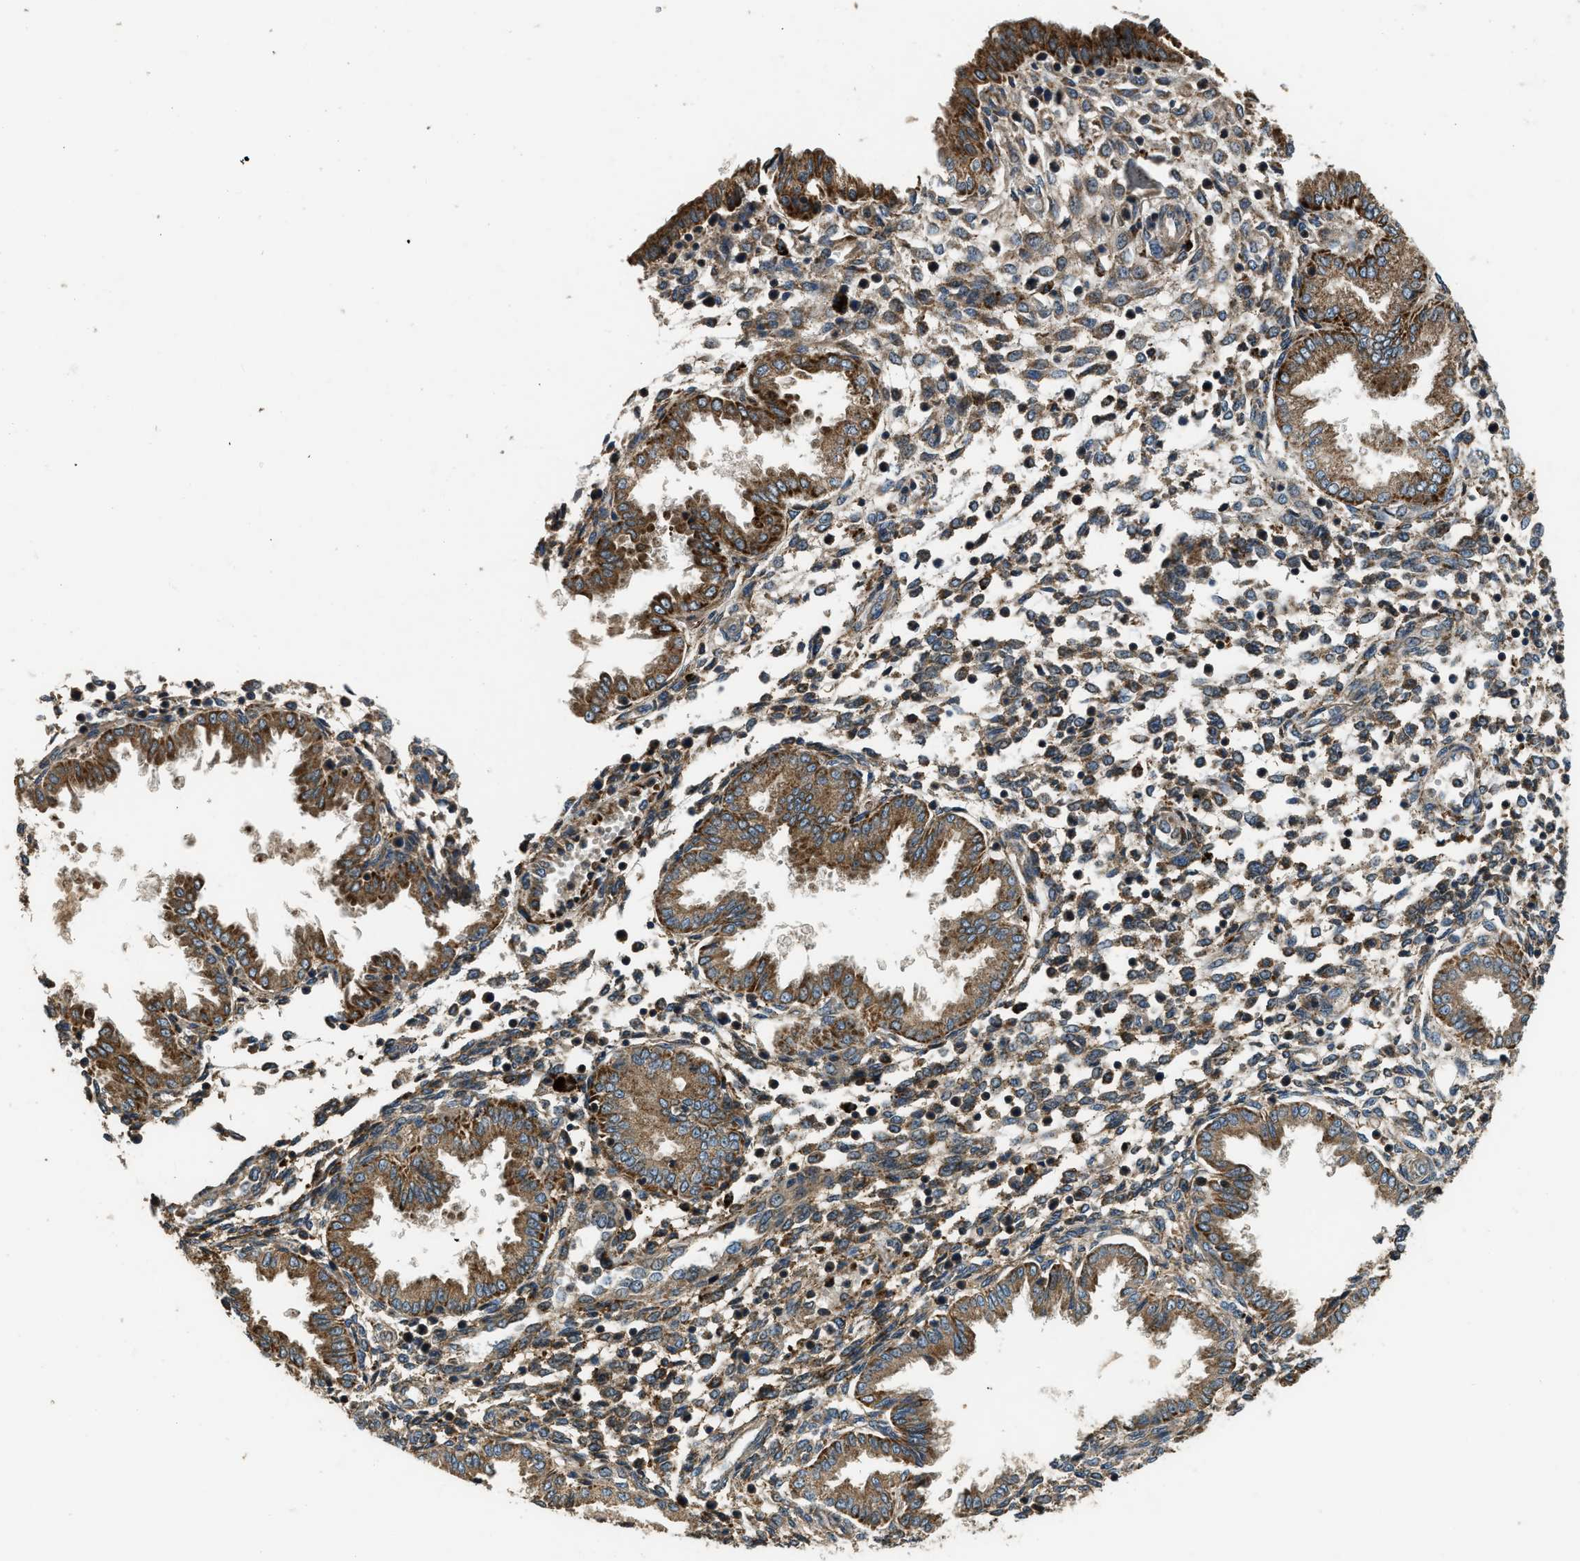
{"staining": {"intensity": "moderate", "quantity": ">75%", "location": "cytoplasmic/membranous"}, "tissue": "endometrium", "cell_type": "Cells in endometrial stroma", "image_type": "normal", "snomed": [{"axis": "morphology", "description": "Normal tissue, NOS"}, {"axis": "topography", "description": "Endometrium"}], "caption": "High-power microscopy captured an IHC image of unremarkable endometrium, revealing moderate cytoplasmic/membranous expression in approximately >75% of cells in endometrial stroma. The protein of interest is stained brown, and the nuclei are stained in blue (DAB IHC with brightfield microscopy, high magnification).", "gene": "GGH", "patient": {"sex": "female", "age": 33}}